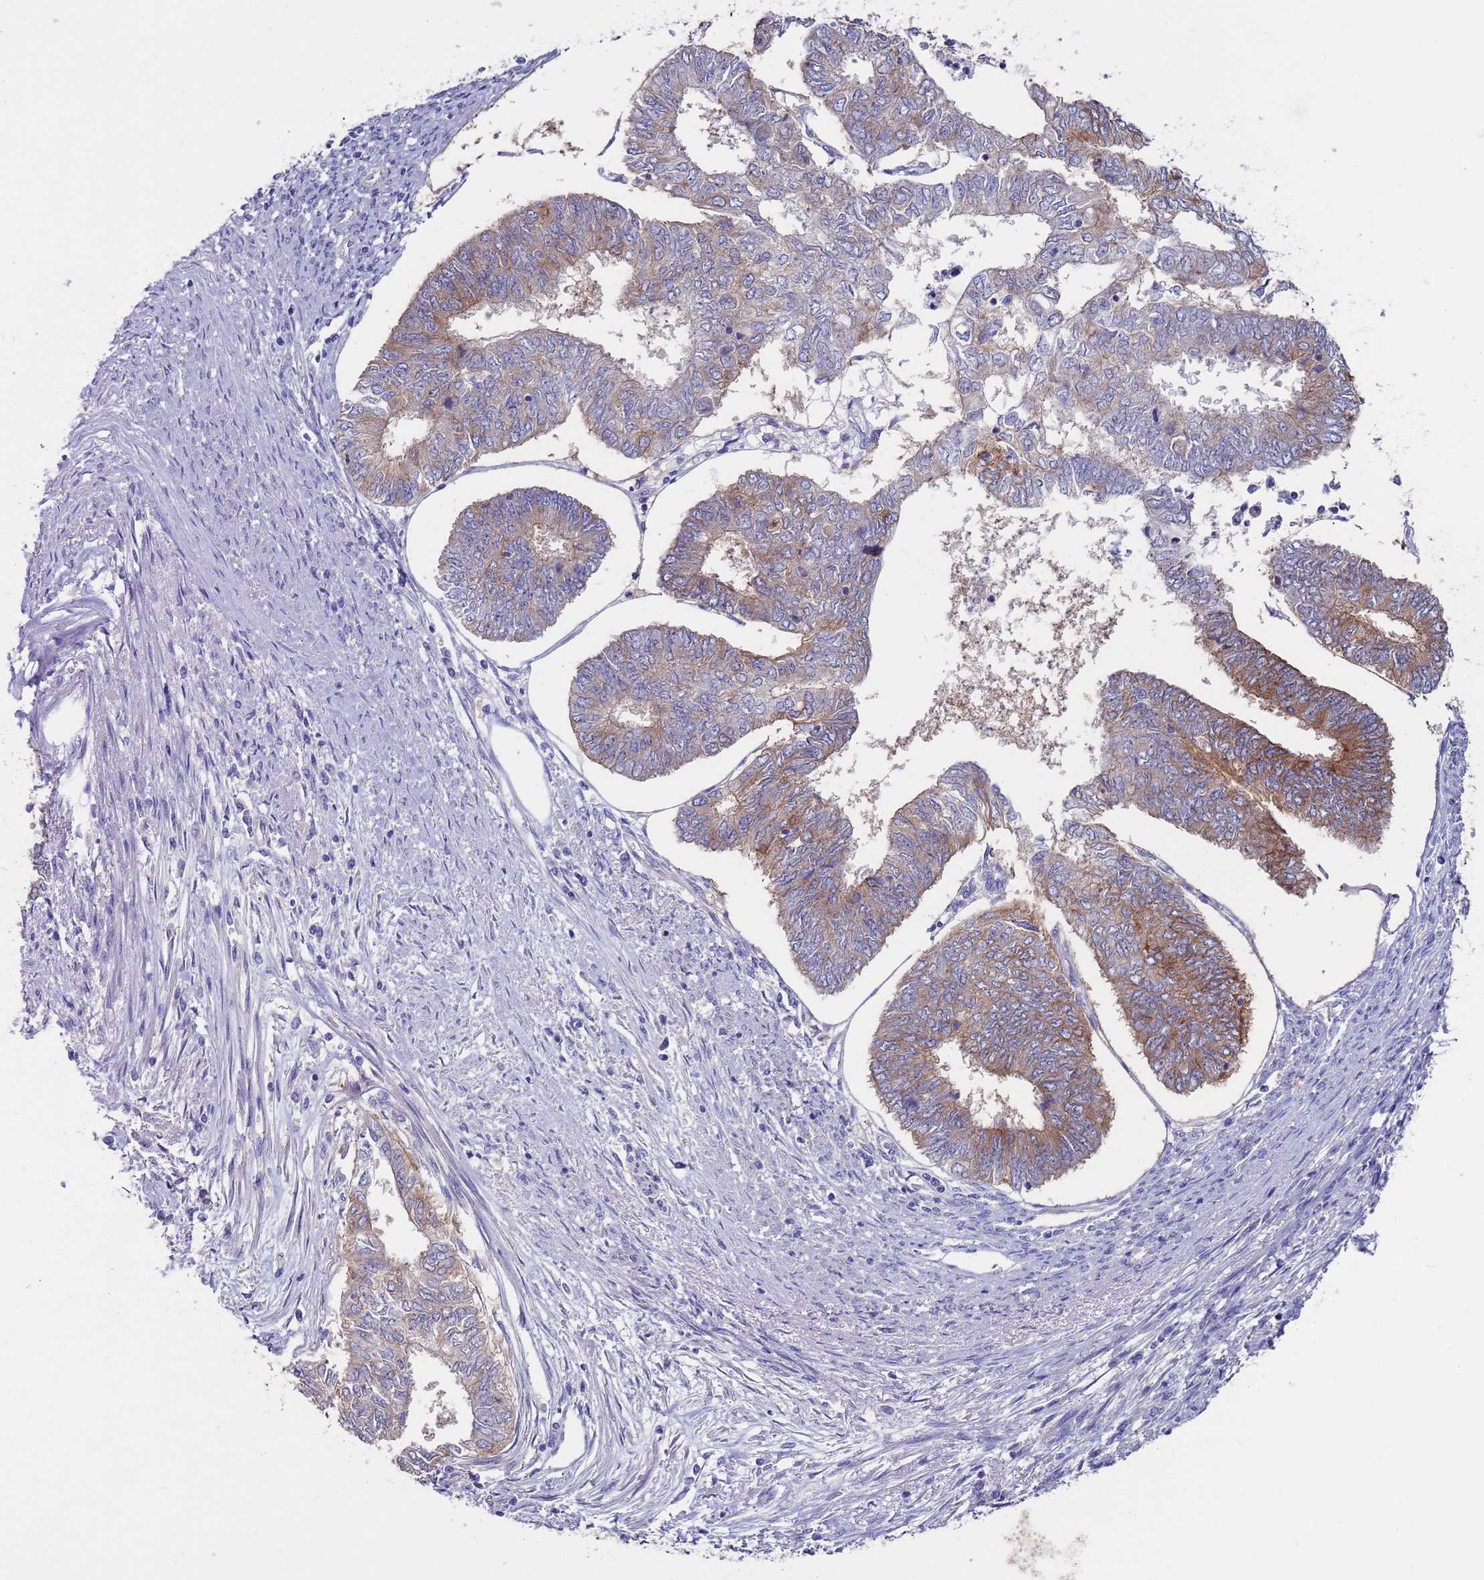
{"staining": {"intensity": "moderate", "quantity": "25%-75%", "location": "cytoplasmic/membranous"}, "tissue": "endometrial cancer", "cell_type": "Tumor cells", "image_type": "cancer", "snomed": [{"axis": "morphology", "description": "Adenocarcinoma, NOS"}, {"axis": "topography", "description": "Endometrium"}], "caption": "DAB (3,3'-diaminobenzidine) immunohistochemical staining of adenocarcinoma (endometrial) exhibits moderate cytoplasmic/membranous protein staining in approximately 25%-75% of tumor cells.", "gene": "KRTCAP3", "patient": {"sex": "female", "age": 68}}